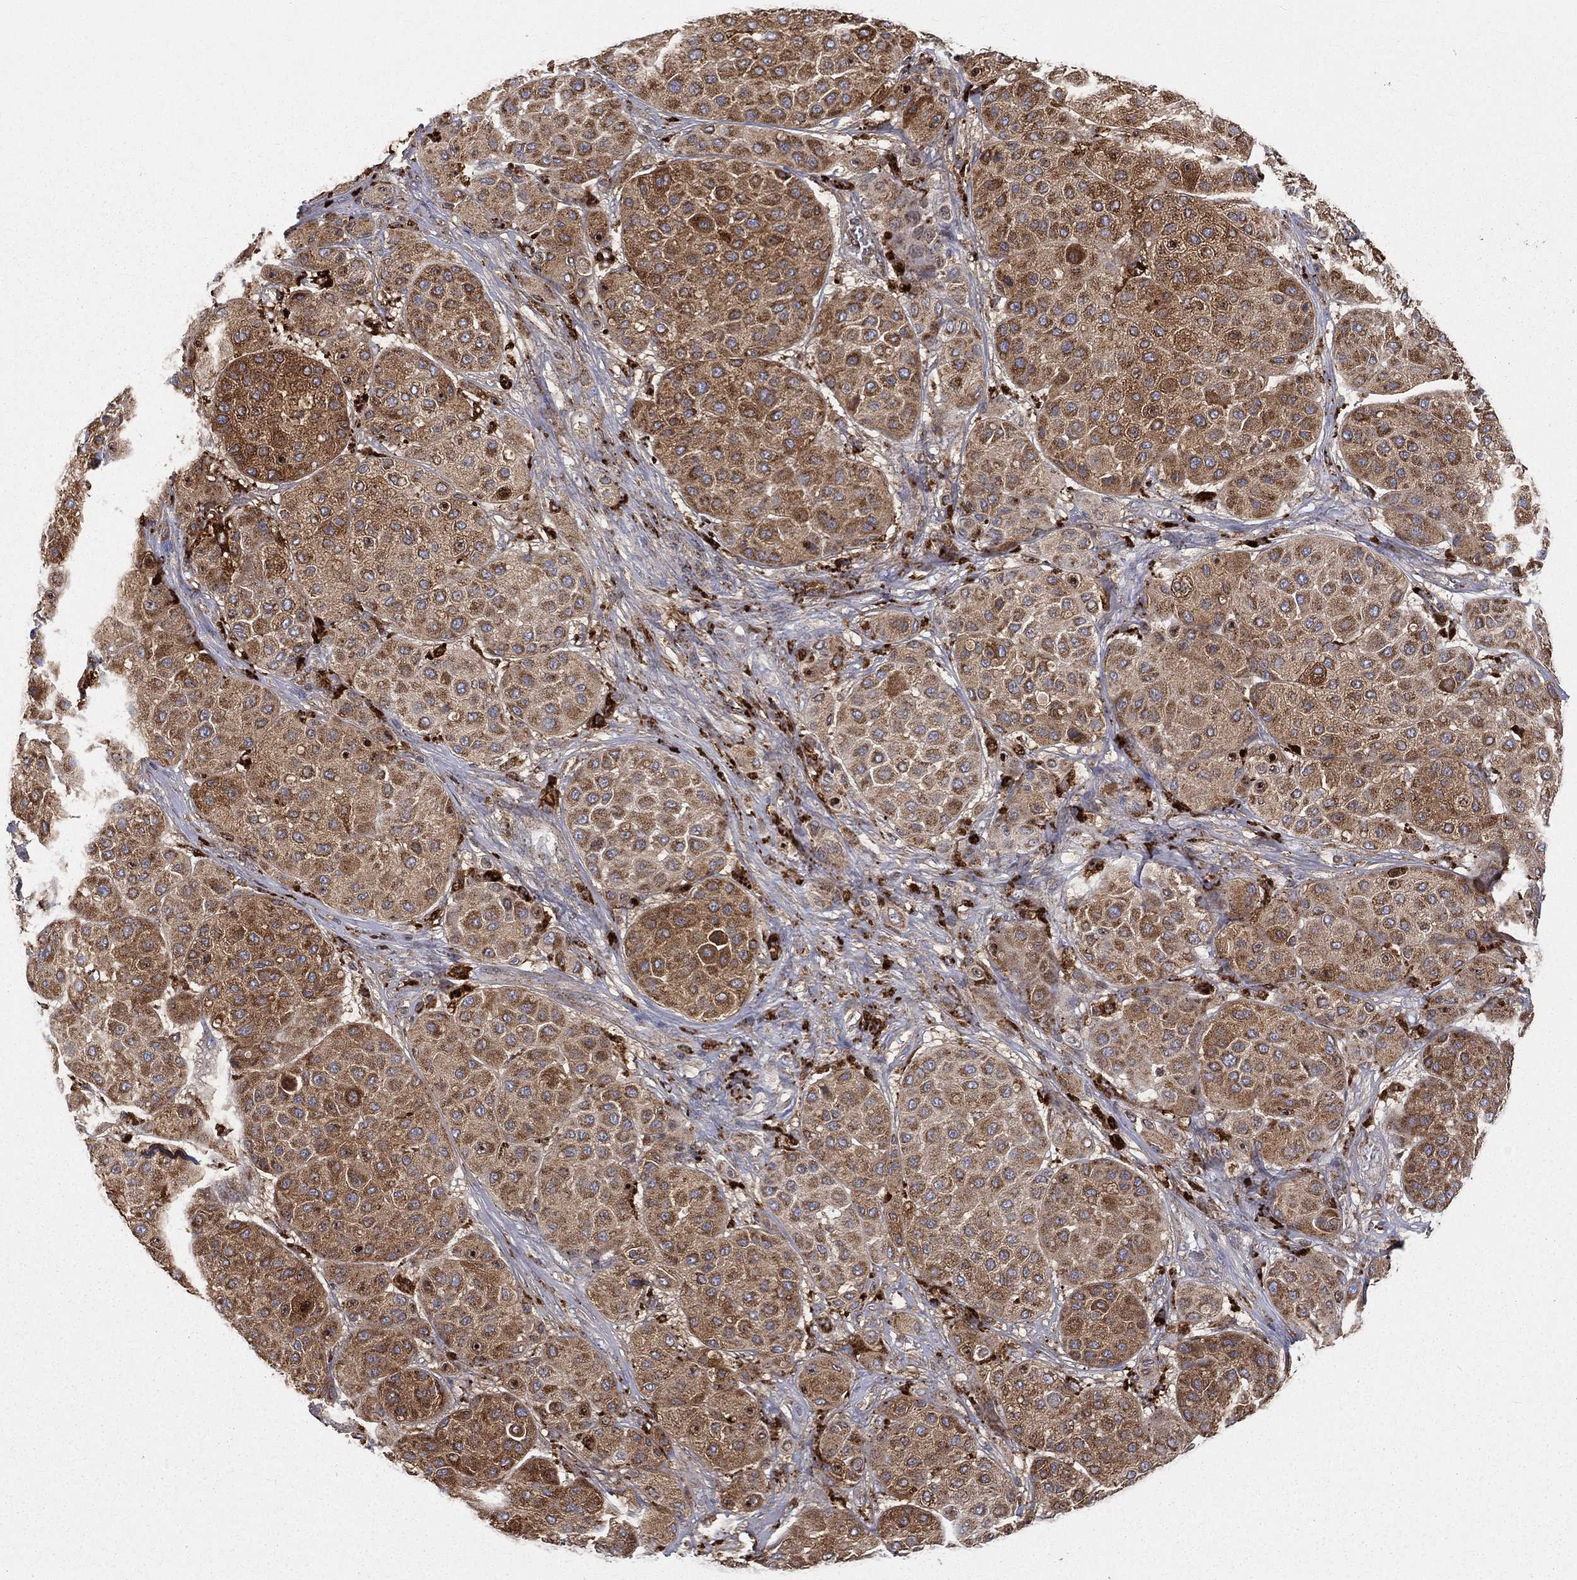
{"staining": {"intensity": "strong", "quantity": "25%-75%", "location": "cytoplasmic/membranous"}, "tissue": "melanoma", "cell_type": "Tumor cells", "image_type": "cancer", "snomed": [{"axis": "morphology", "description": "Malignant melanoma, Metastatic site"}, {"axis": "topography", "description": "Smooth muscle"}], "caption": "Human melanoma stained for a protein (brown) exhibits strong cytoplasmic/membranous positive positivity in approximately 25%-75% of tumor cells.", "gene": "RIN3", "patient": {"sex": "male", "age": 41}}